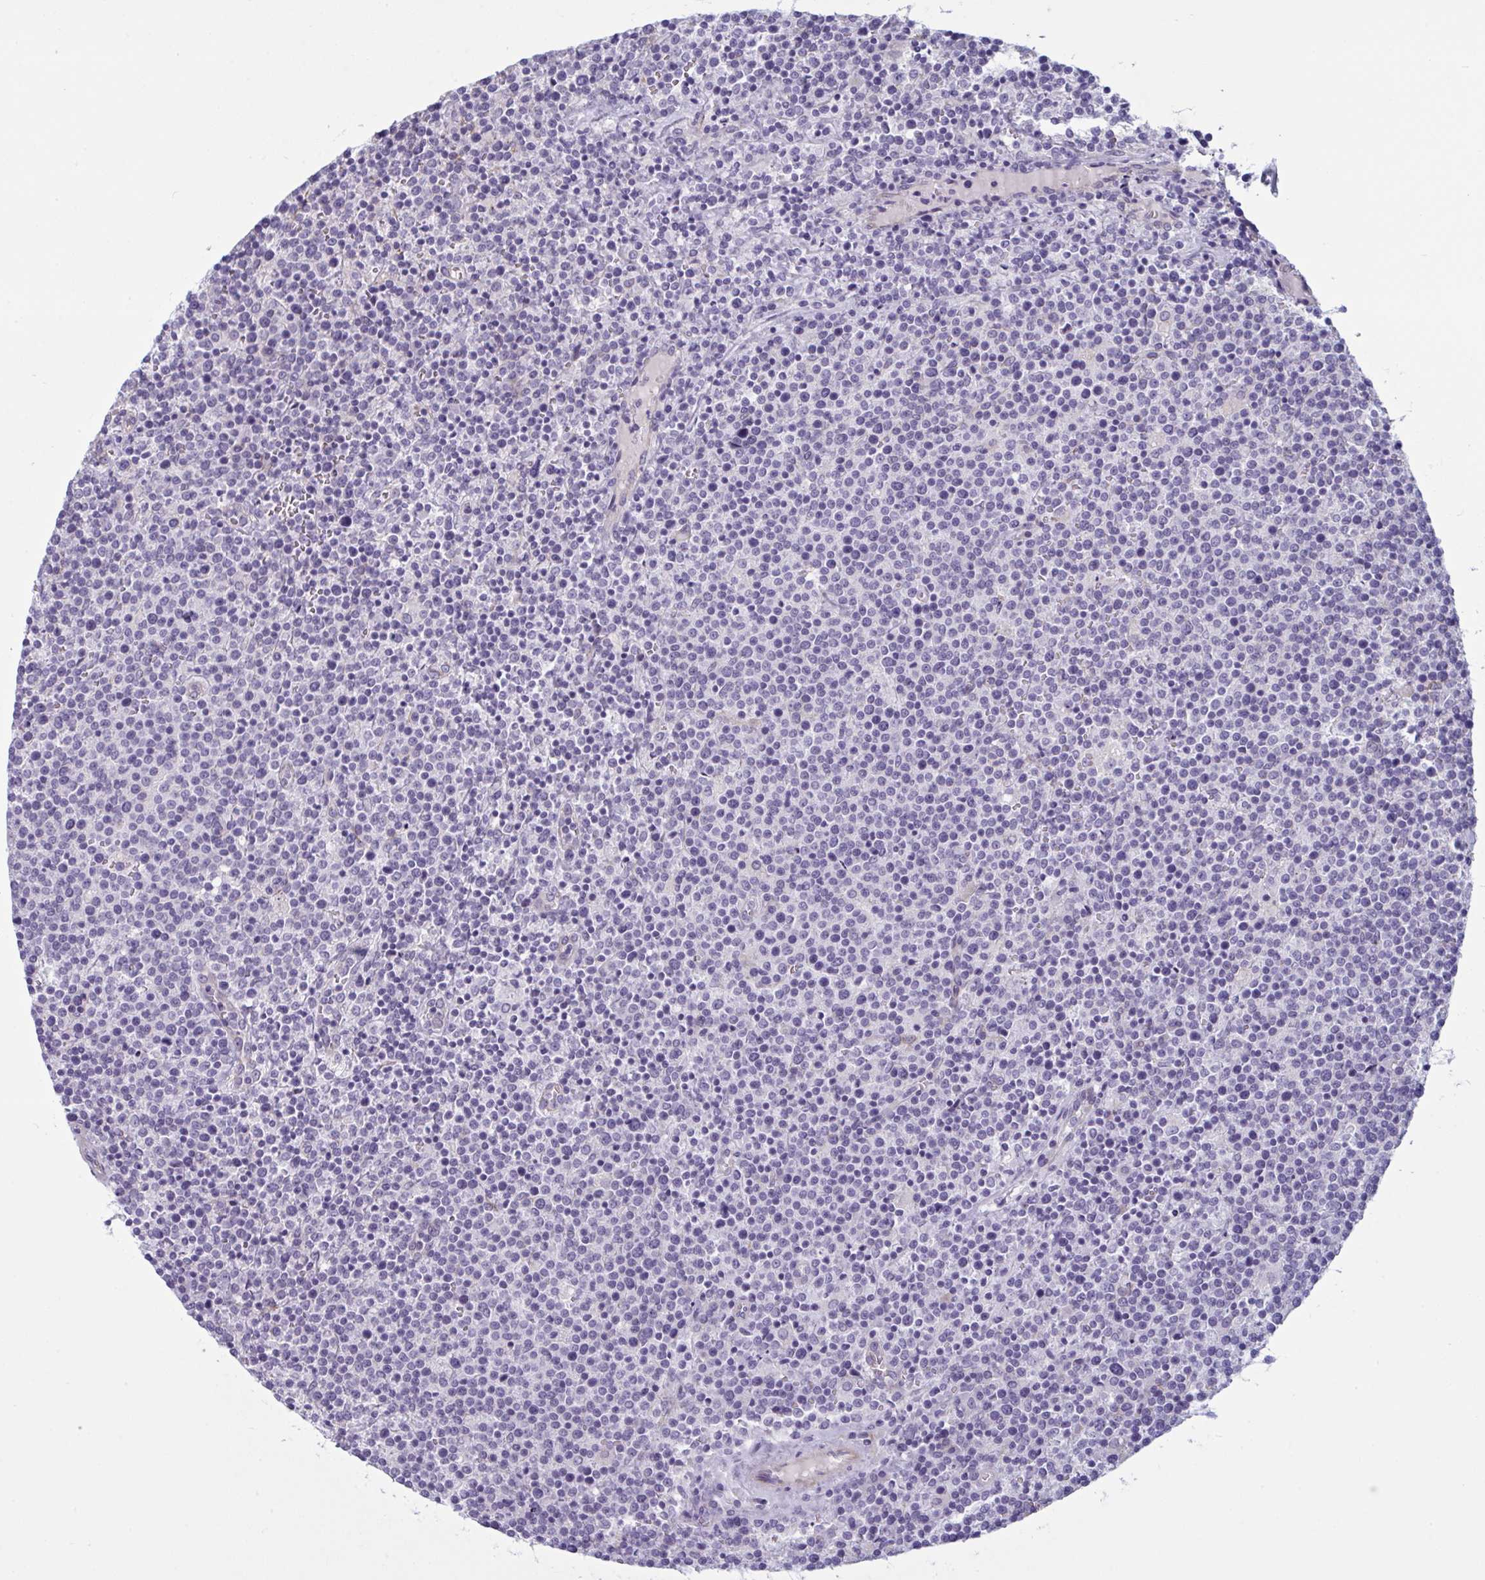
{"staining": {"intensity": "negative", "quantity": "none", "location": "none"}, "tissue": "lymphoma", "cell_type": "Tumor cells", "image_type": "cancer", "snomed": [{"axis": "morphology", "description": "Malignant lymphoma, non-Hodgkin's type, High grade"}, {"axis": "topography", "description": "Lymph node"}], "caption": "Immunohistochemistry (IHC) of human high-grade malignant lymphoma, non-Hodgkin's type demonstrates no expression in tumor cells. (IHC, brightfield microscopy, high magnification).", "gene": "OR1L3", "patient": {"sex": "male", "age": 61}}